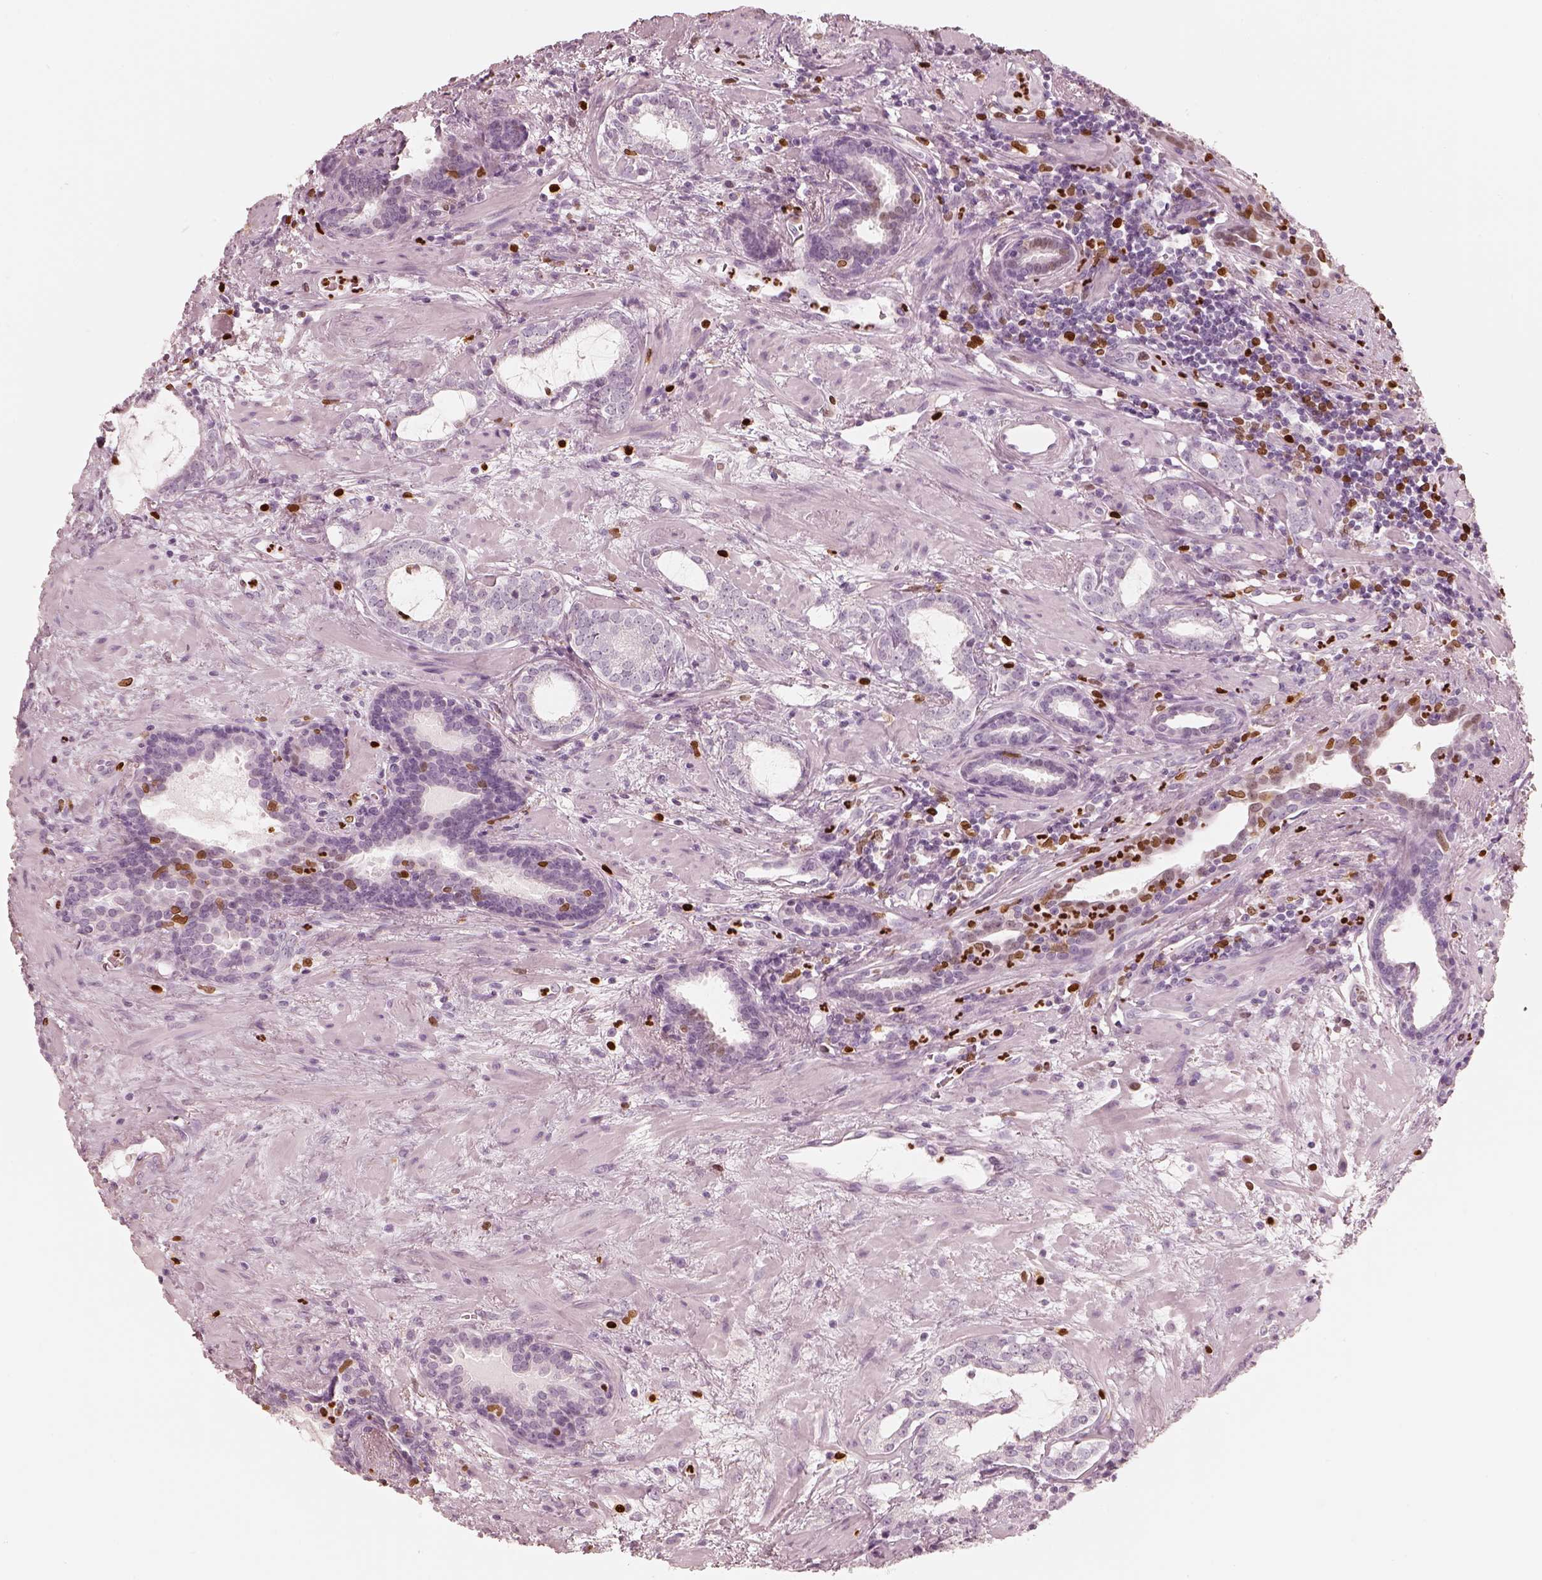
{"staining": {"intensity": "negative", "quantity": "none", "location": "none"}, "tissue": "prostate cancer", "cell_type": "Tumor cells", "image_type": "cancer", "snomed": [{"axis": "morphology", "description": "Adenocarcinoma, NOS"}, {"axis": "topography", "description": "Prostate"}], "caption": "This is an immunohistochemistry image of human prostate adenocarcinoma. There is no positivity in tumor cells.", "gene": "ALOX5", "patient": {"sex": "male", "age": 66}}